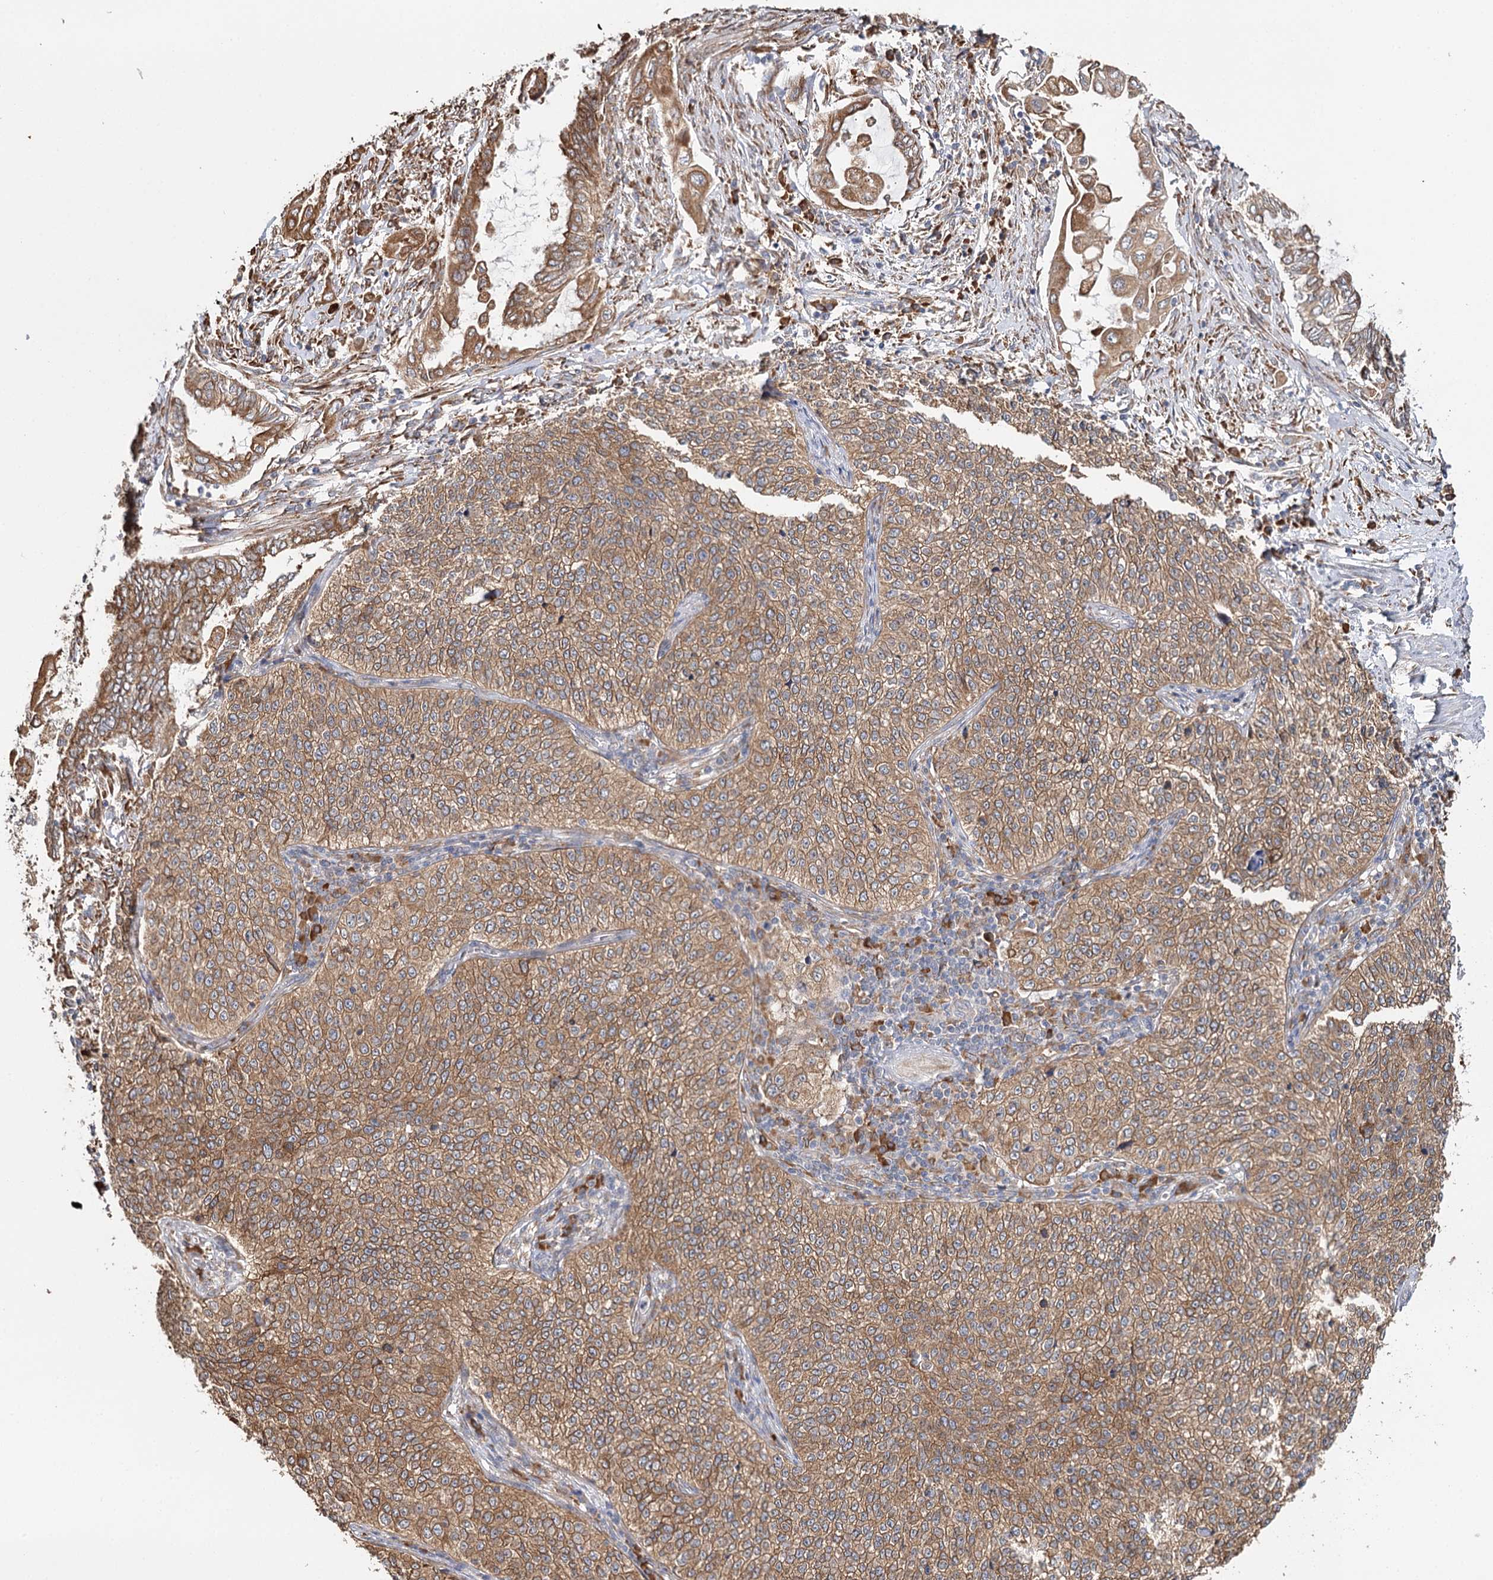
{"staining": {"intensity": "strong", "quantity": ">75%", "location": "cytoplasmic/membranous"}, "tissue": "cervical cancer", "cell_type": "Tumor cells", "image_type": "cancer", "snomed": [{"axis": "morphology", "description": "Squamous cell carcinoma, NOS"}, {"axis": "topography", "description": "Cervix"}], "caption": "Immunohistochemistry staining of cervical squamous cell carcinoma, which shows high levels of strong cytoplasmic/membranous expression in about >75% of tumor cells indicating strong cytoplasmic/membranous protein positivity. The staining was performed using DAB (3,3'-diaminobenzidine) (brown) for protein detection and nuclei were counterstained in hematoxylin (blue).", "gene": "VEGFA", "patient": {"sex": "female", "age": 35}}